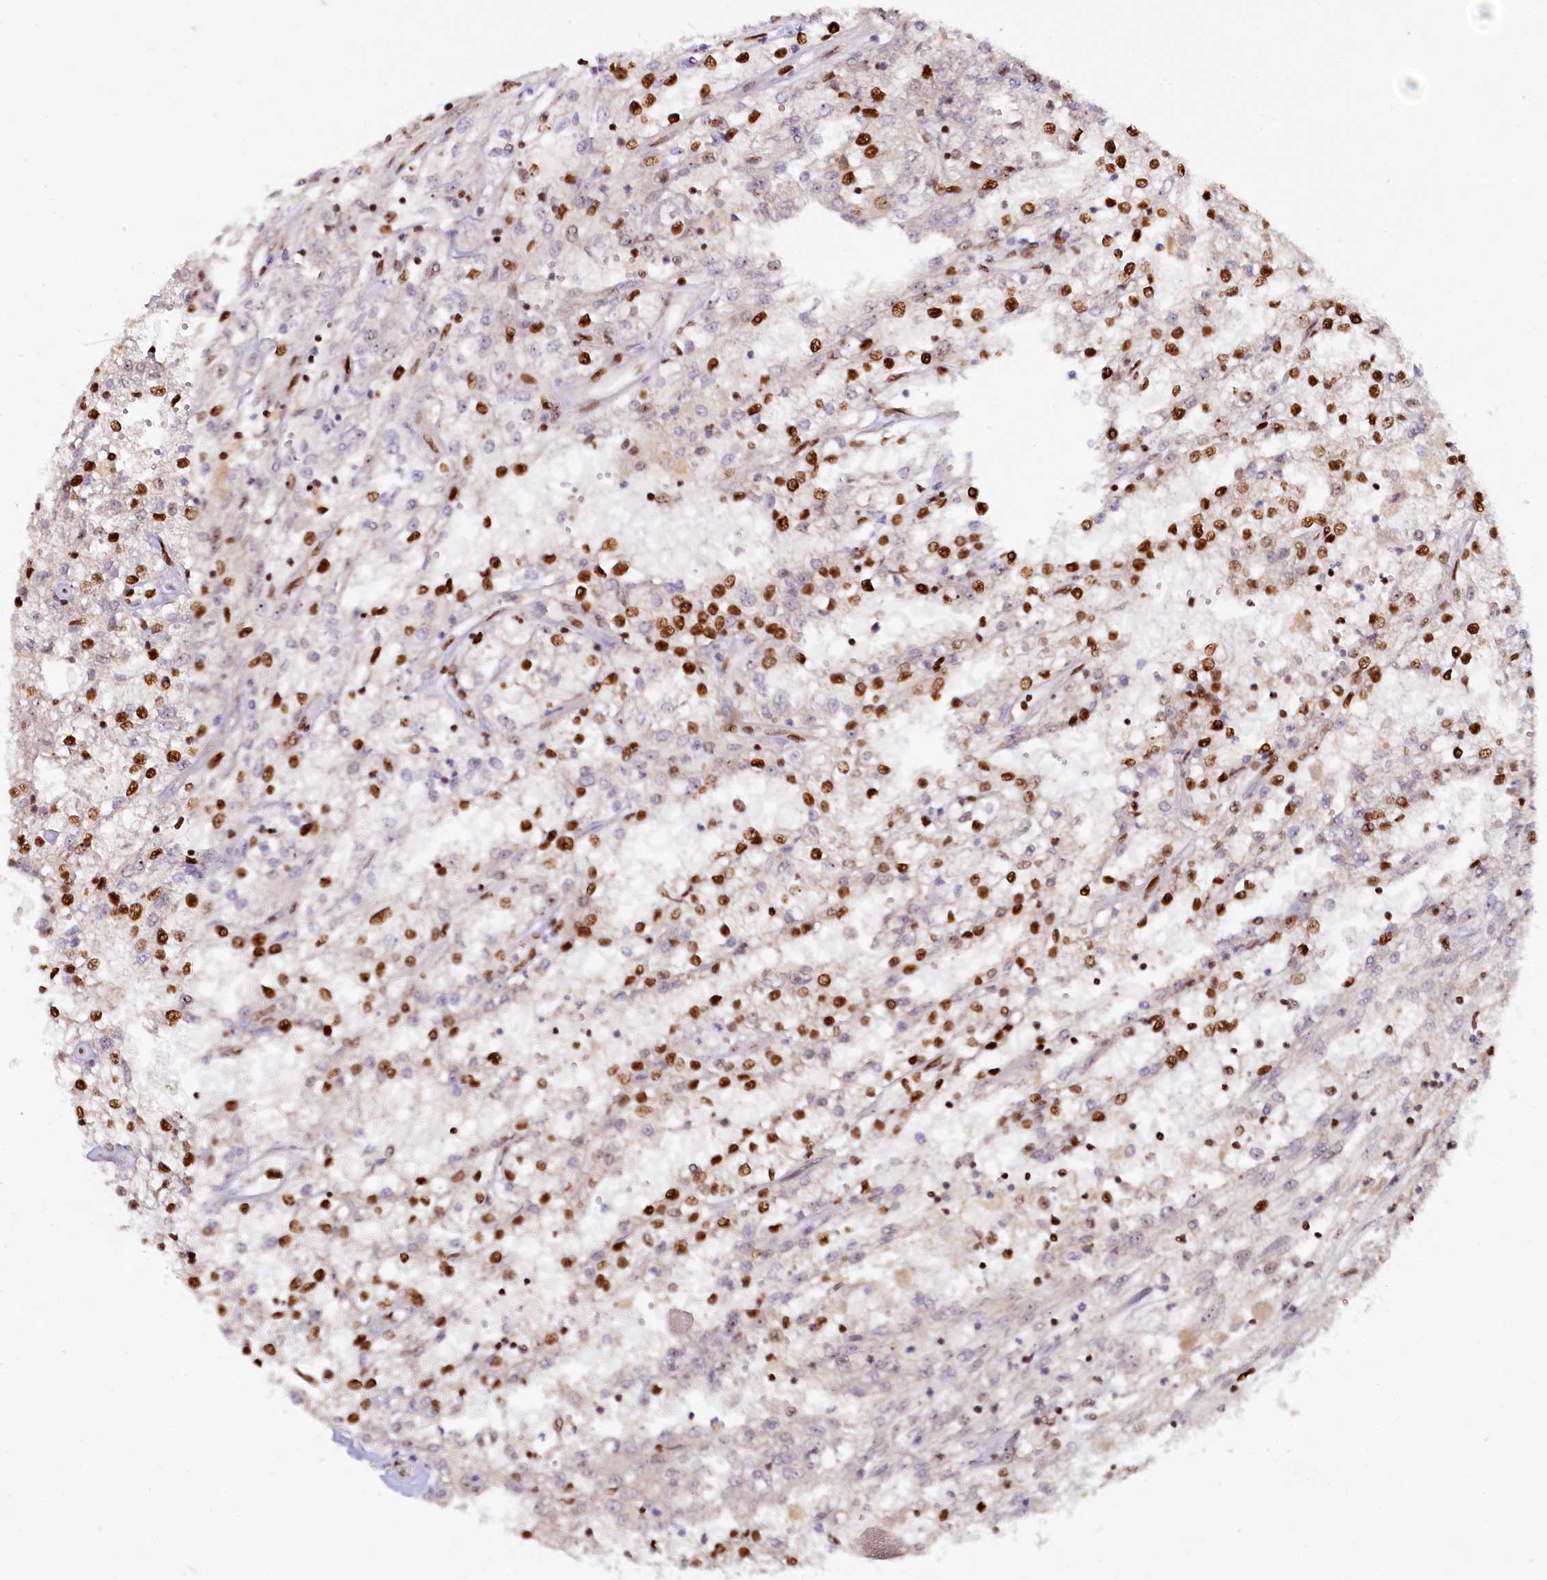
{"staining": {"intensity": "strong", "quantity": ">75%", "location": "nuclear"}, "tissue": "renal cancer", "cell_type": "Tumor cells", "image_type": "cancer", "snomed": [{"axis": "morphology", "description": "Adenocarcinoma, NOS"}, {"axis": "topography", "description": "Kidney"}], "caption": "Immunohistochemical staining of human renal cancer (adenocarcinoma) shows strong nuclear protein positivity in approximately >75% of tumor cells. Ihc stains the protein of interest in brown and the nuclei are stained blue.", "gene": "TCOF1", "patient": {"sex": "female", "age": 52}}